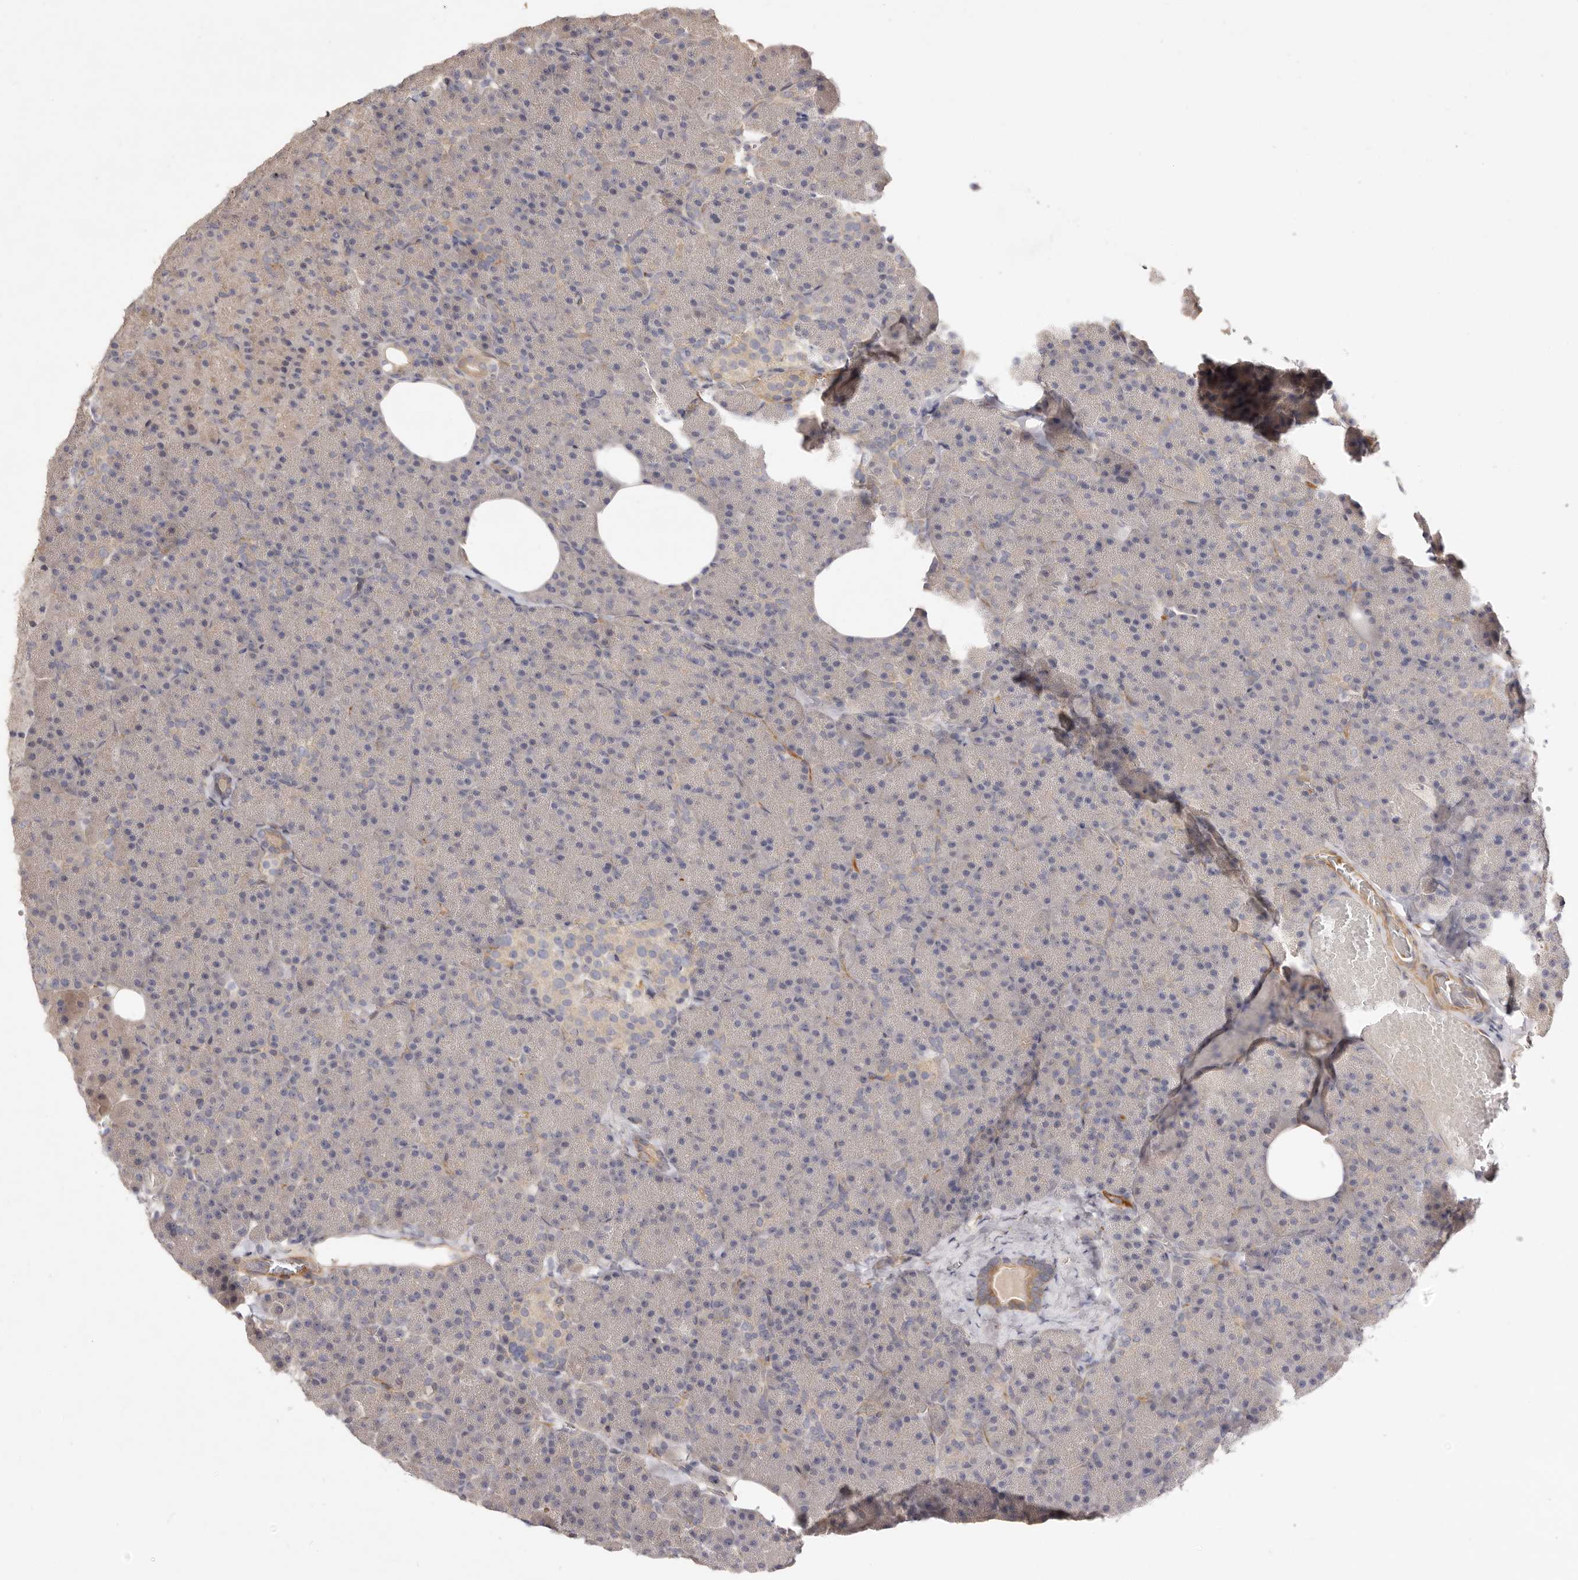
{"staining": {"intensity": "weak", "quantity": "<25%", "location": "cytoplasmic/membranous"}, "tissue": "pancreas", "cell_type": "Exocrine glandular cells", "image_type": "normal", "snomed": [{"axis": "morphology", "description": "Normal tissue, NOS"}, {"axis": "morphology", "description": "Carcinoid, malignant, NOS"}, {"axis": "topography", "description": "Pancreas"}], "caption": "A high-resolution image shows immunohistochemistry (IHC) staining of unremarkable pancreas, which exhibits no significant staining in exocrine glandular cells.", "gene": "ADAMTS9", "patient": {"sex": "female", "age": 35}}